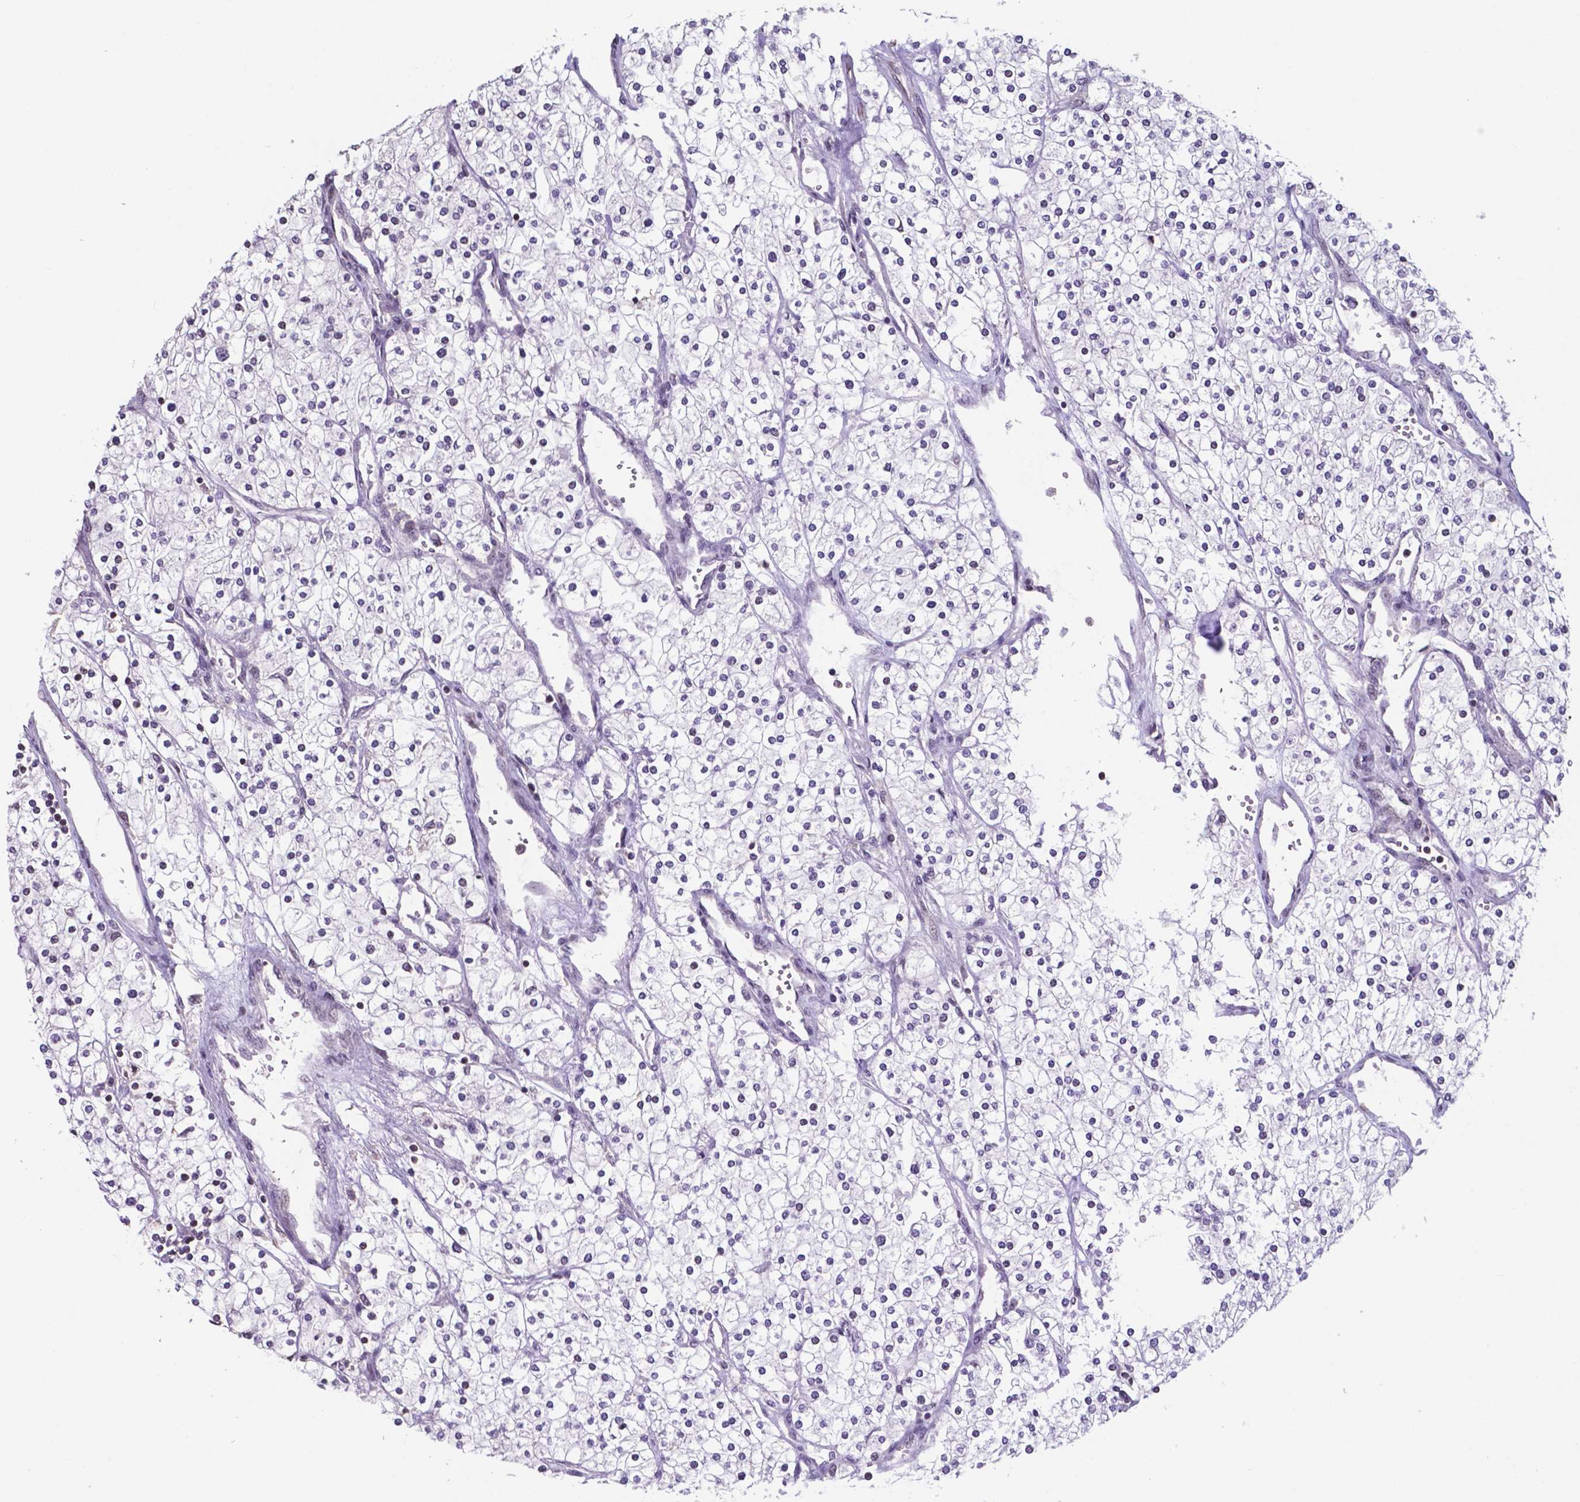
{"staining": {"intensity": "negative", "quantity": "none", "location": "none"}, "tissue": "renal cancer", "cell_type": "Tumor cells", "image_type": "cancer", "snomed": [{"axis": "morphology", "description": "Adenocarcinoma, NOS"}, {"axis": "topography", "description": "Kidney"}], "caption": "Renal cancer stained for a protein using immunohistochemistry exhibits no positivity tumor cells.", "gene": "MLC1", "patient": {"sex": "male", "age": 80}}